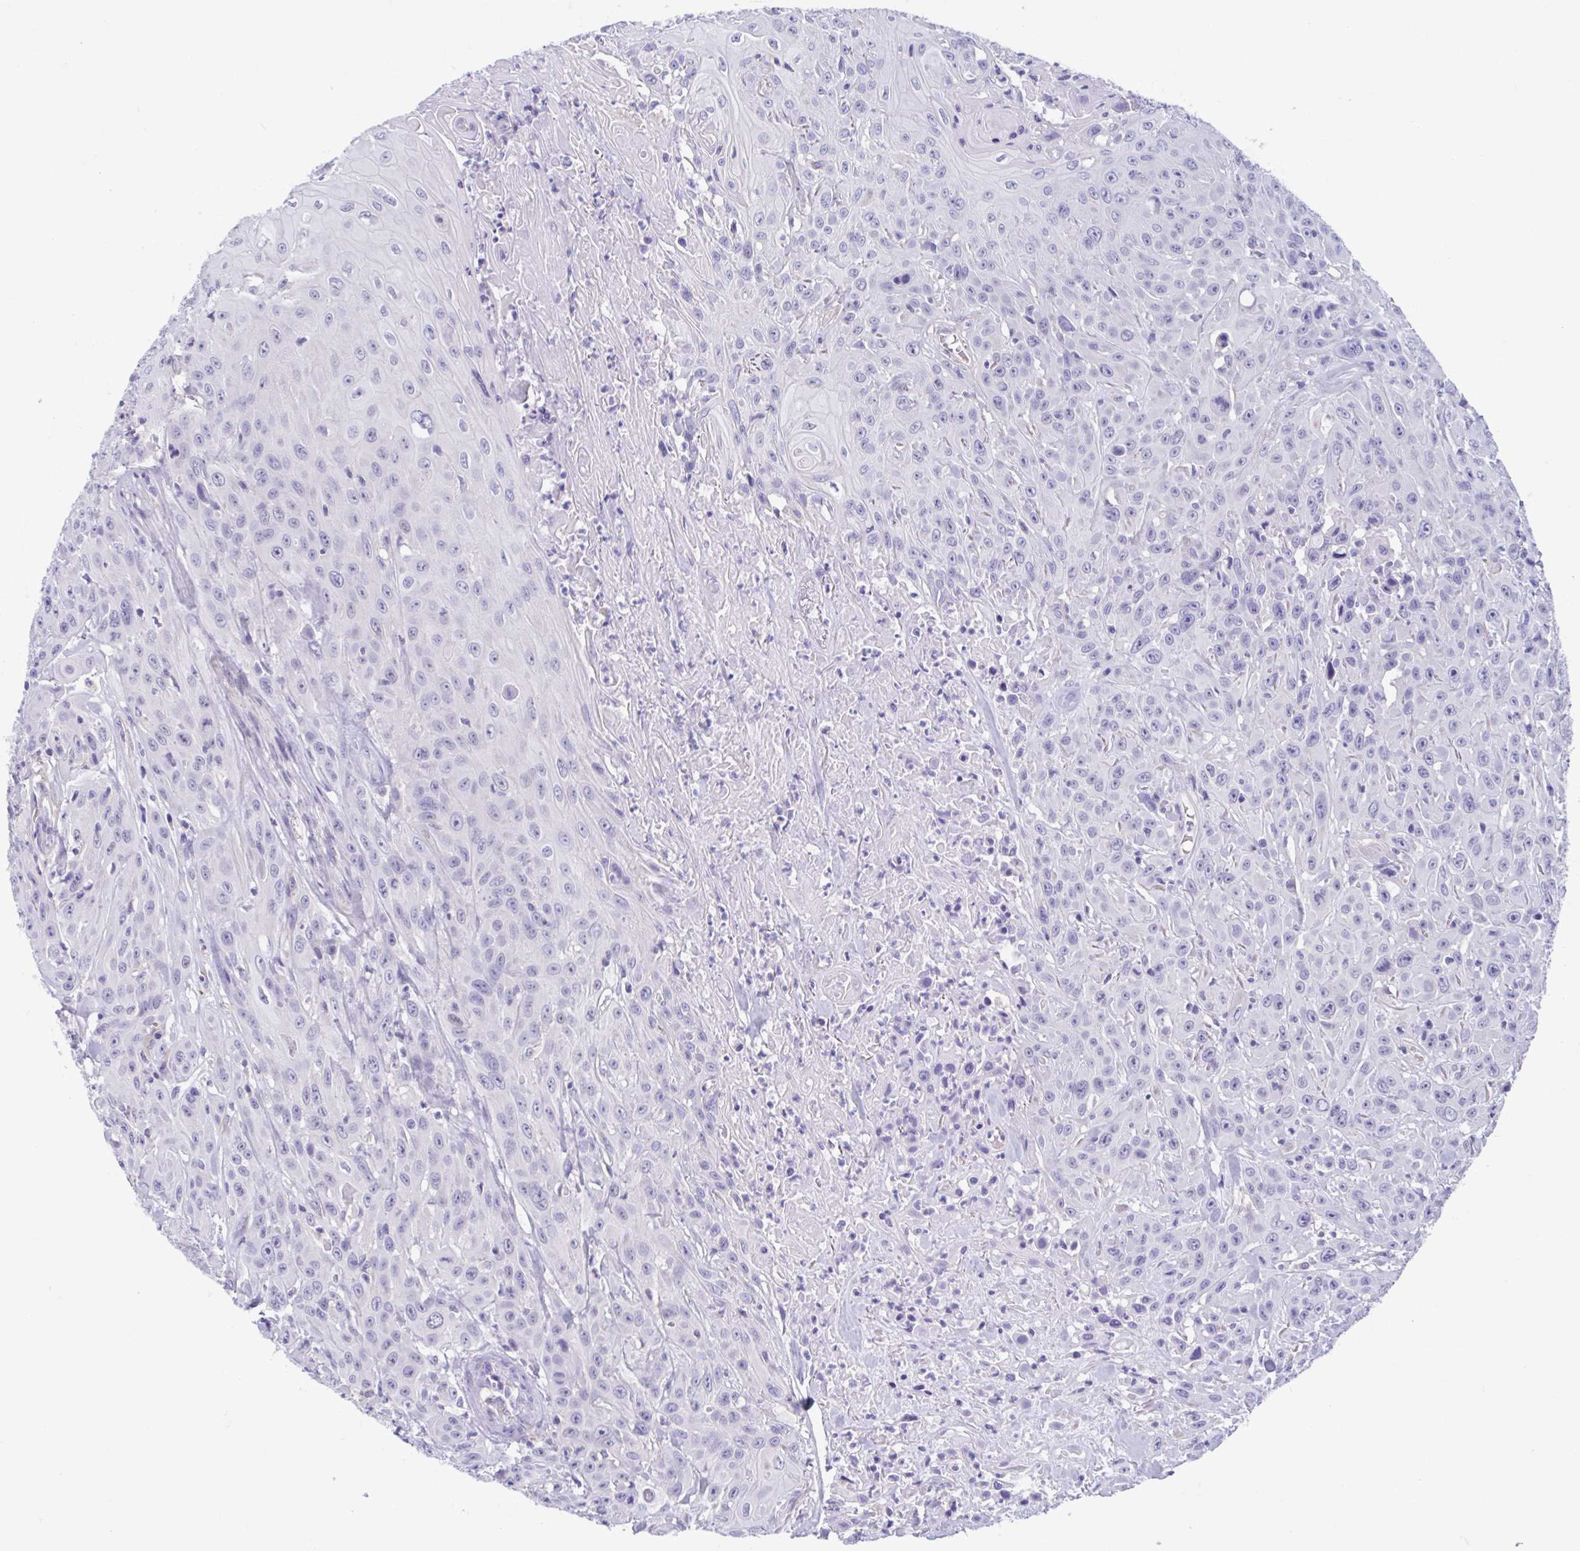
{"staining": {"intensity": "negative", "quantity": "none", "location": "none"}, "tissue": "head and neck cancer", "cell_type": "Tumor cells", "image_type": "cancer", "snomed": [{"axis": "morphology", "description": "Squamous cell carcinoma, NOS"}, {"axis": "topography", "description": "Skin"}, {"axis": "topography", "description": "Head-Neck"}], "caption": "This histopathology image is of head and neck cancer stained with immunohistochemistry (IHC) to label a protein in brown with the nuclei are counter-stained blue. There is no expression in tumor cells.", "gene": "MORC4", "patient": {"sex": "male", "age": 80}}